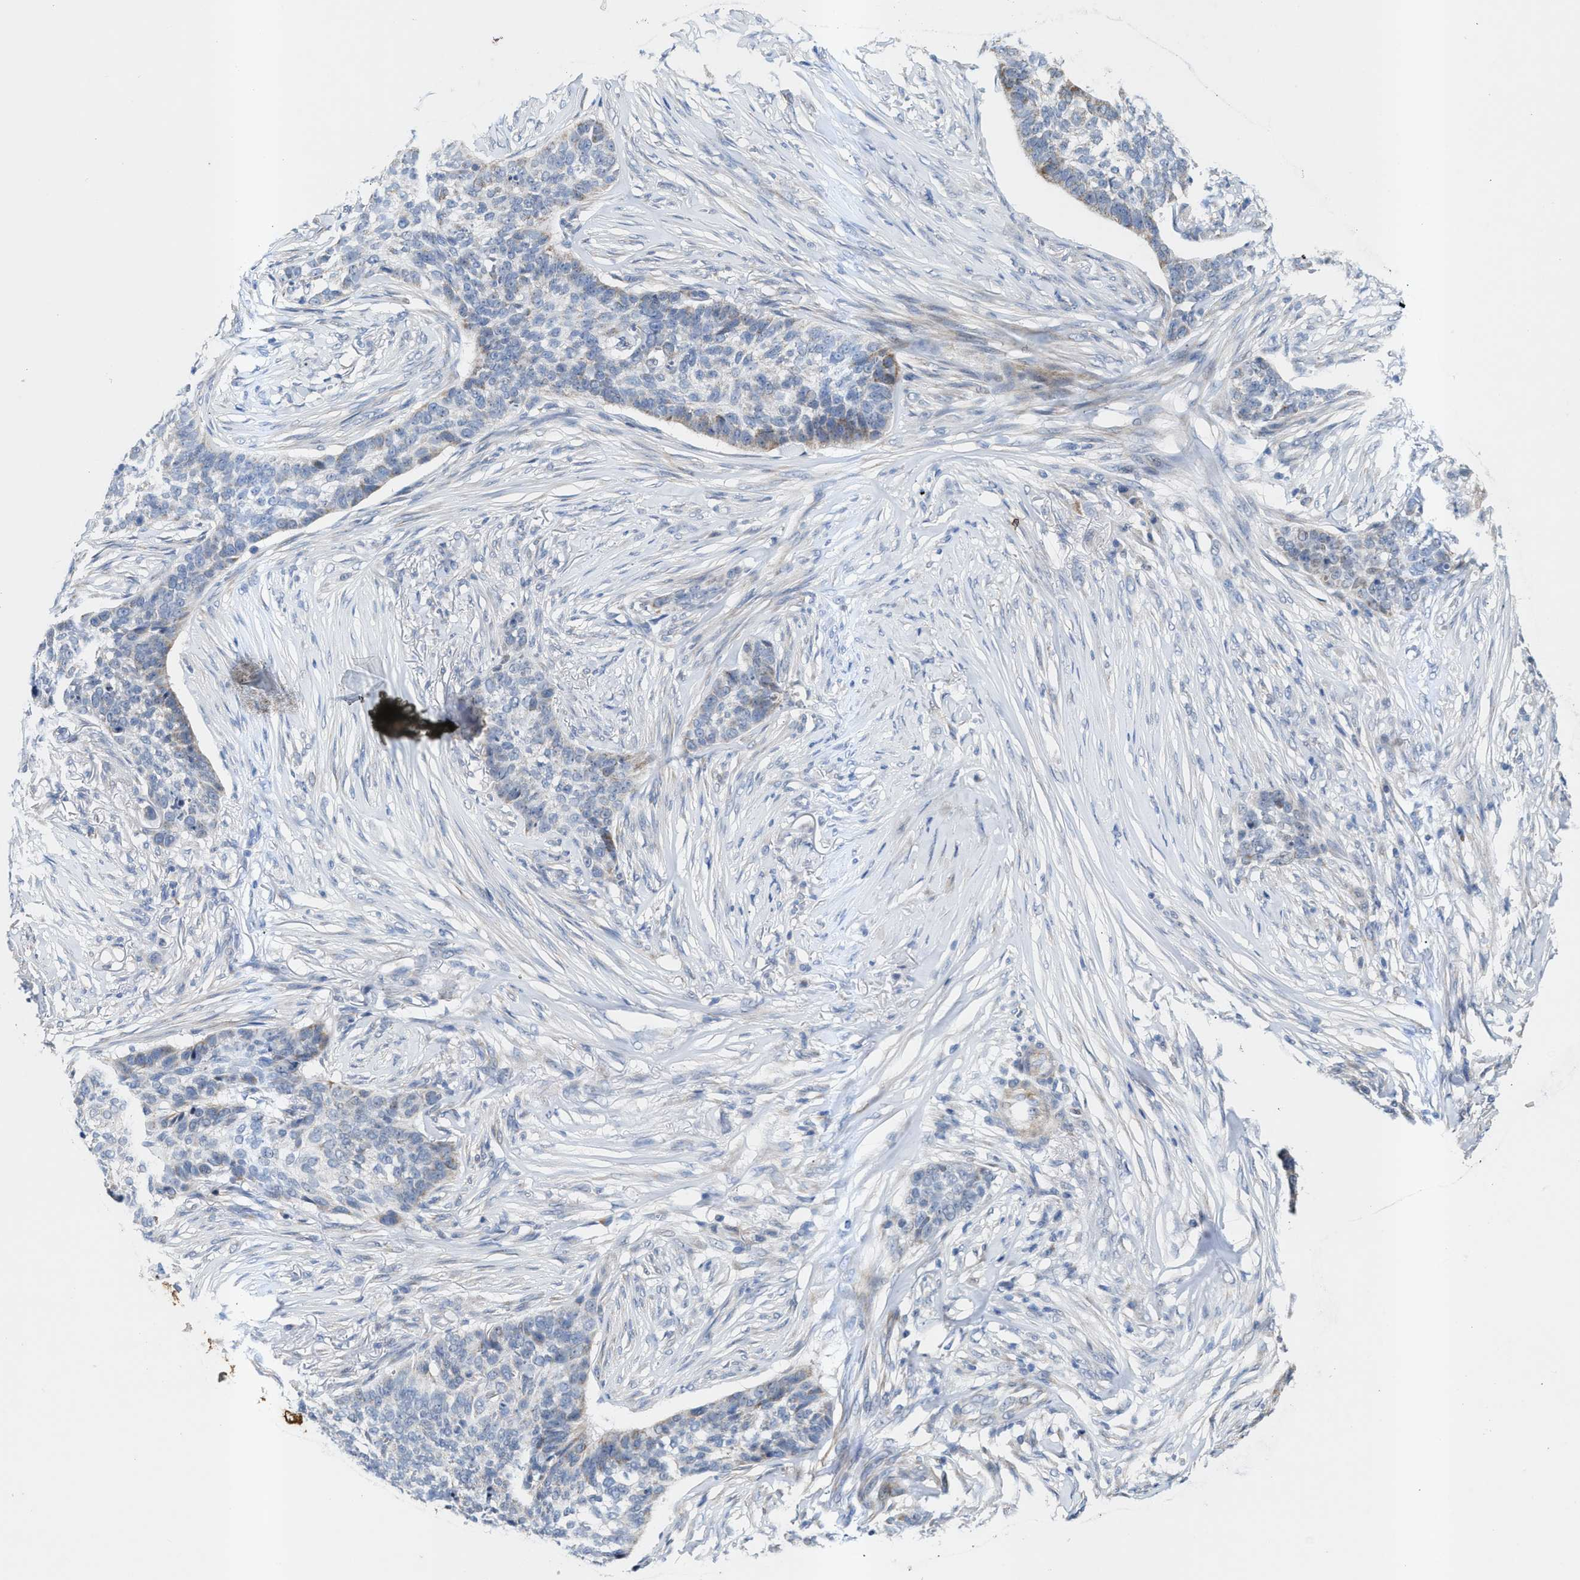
{"staining": {"intensity": "negative", "quantity": "none", "location": "none"}, "tissue": "skin cancer", "cell_type": "Tumor cells", "image_type": "cancer", "snomed": [{"axis": "morphology", "description": "Basal cell carcinoma"}, {"axis": "topography", "description": "Skin"}], "caption": "IHC micrograph of neoplastic tissue: skin basal cell carcinoma stained with DAB demonstrates no significant protein expression in tumor cells.", "gene": "JAG1", "patient": {"sex": "male", "age": 85}}